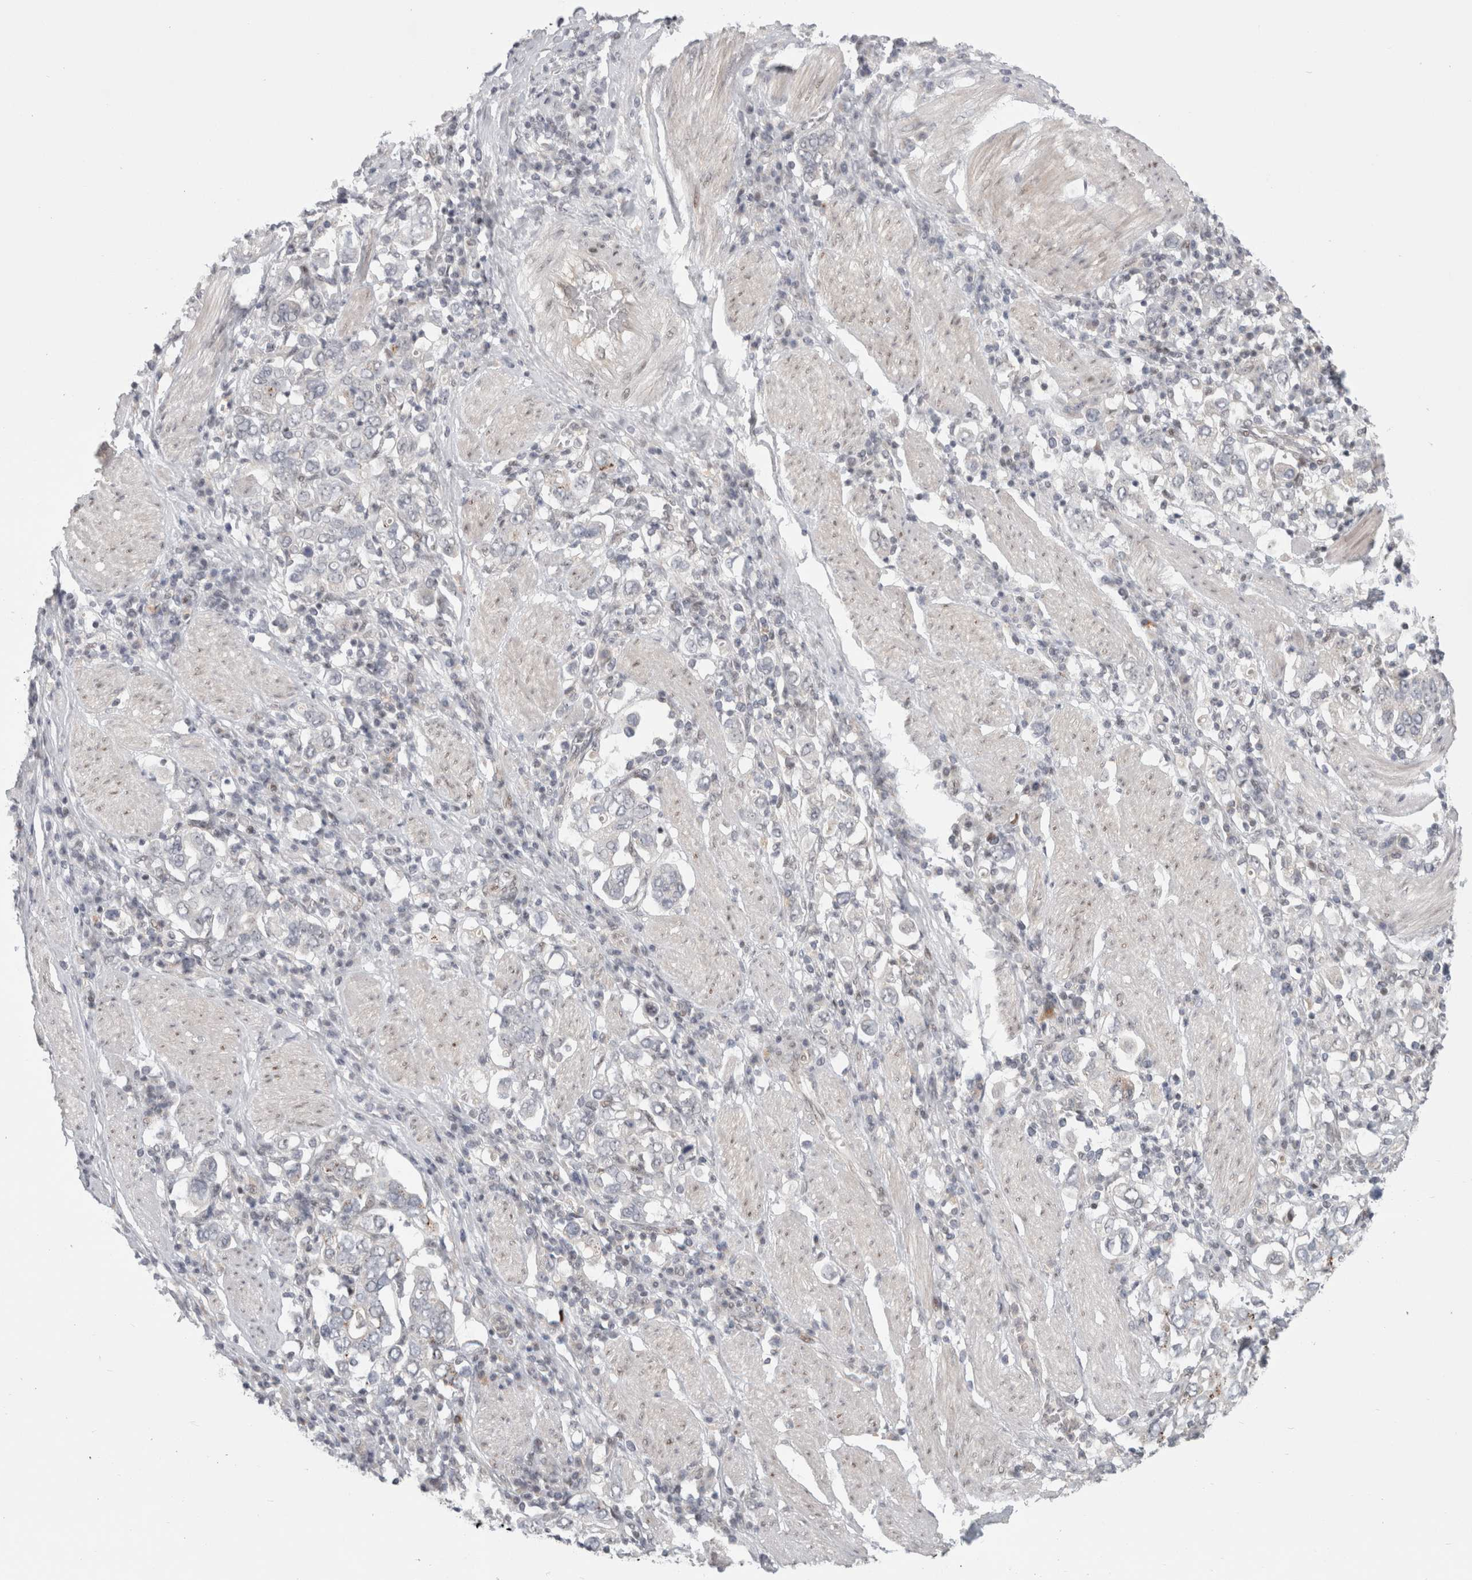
{"staining": {"intensity": "negative", "quantity": "none", "location": "none"}, "tissue": "stomach cancer", "cell_type": "Tumor cells", "image_type": "cancer", "snomed": [{"axis": "morphology", "description": "Adenocarcinoma, NOS"}, {"axis": "topography", "description": "Stomach, upper"}], "caption": "This is an IHC image of stomach cancer (adenocarcinoma). There is no positivity in tumor cells.", "gene": "SENP6", "patient": {"sex": "male", "age": 62}}